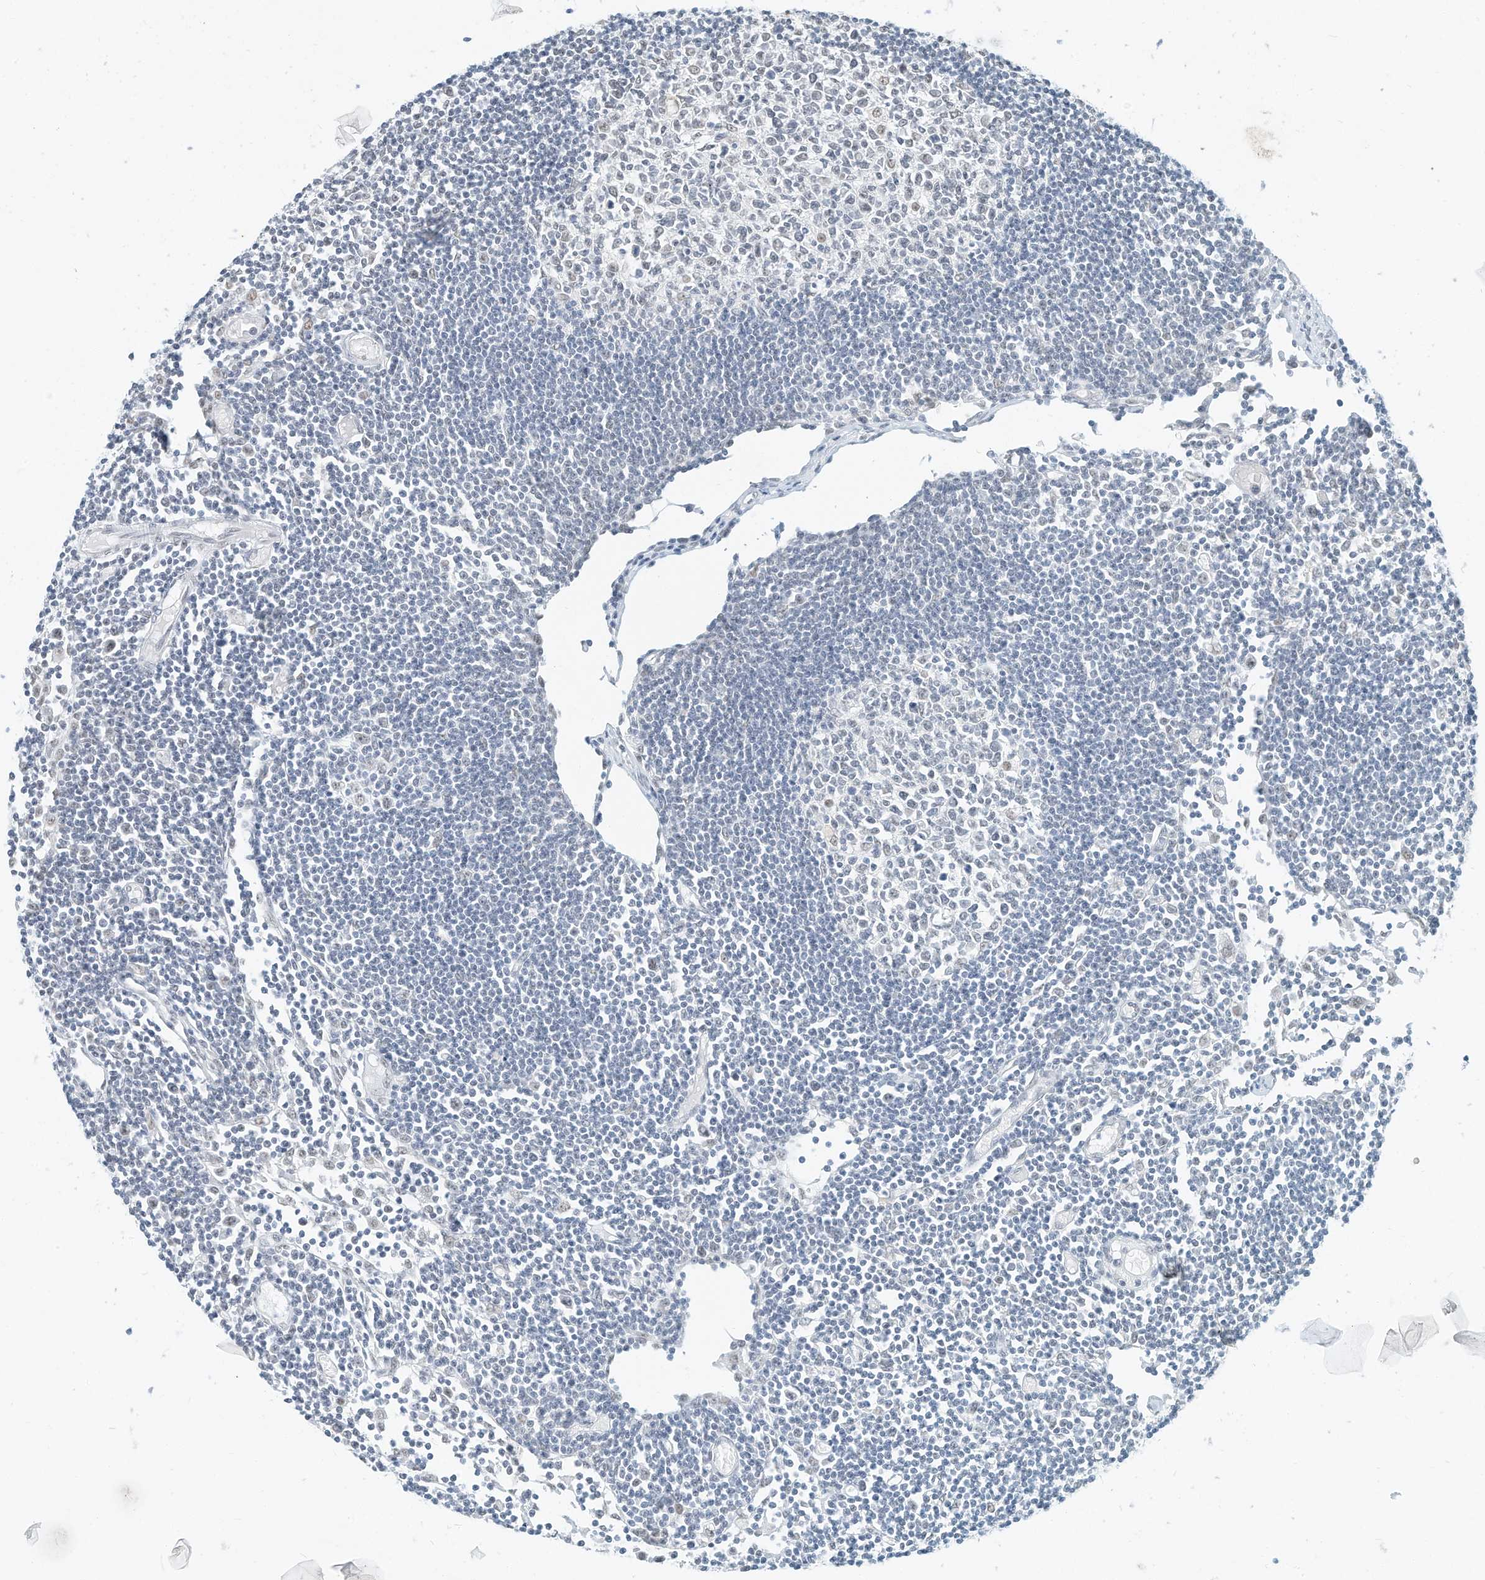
{"staining": {"intensity": "negative", "quantity": "none", "location": "none"}, "tissue": "lymph node", "cell_type": "Germinal center cells", "image_type": "normal", "snomed": [{"axis": "morphology", "description": "Normal tissue, NOS"}, {"axis": "topography", "description": "Lymph node"}], "caption": "Immunohistochemistry micrograph of benign lymph node stained for a protein (brown), which demonstrates no staining in germinal center cells.", "gene": "PGC", "patient": {"sex": "female", "age": 11}}